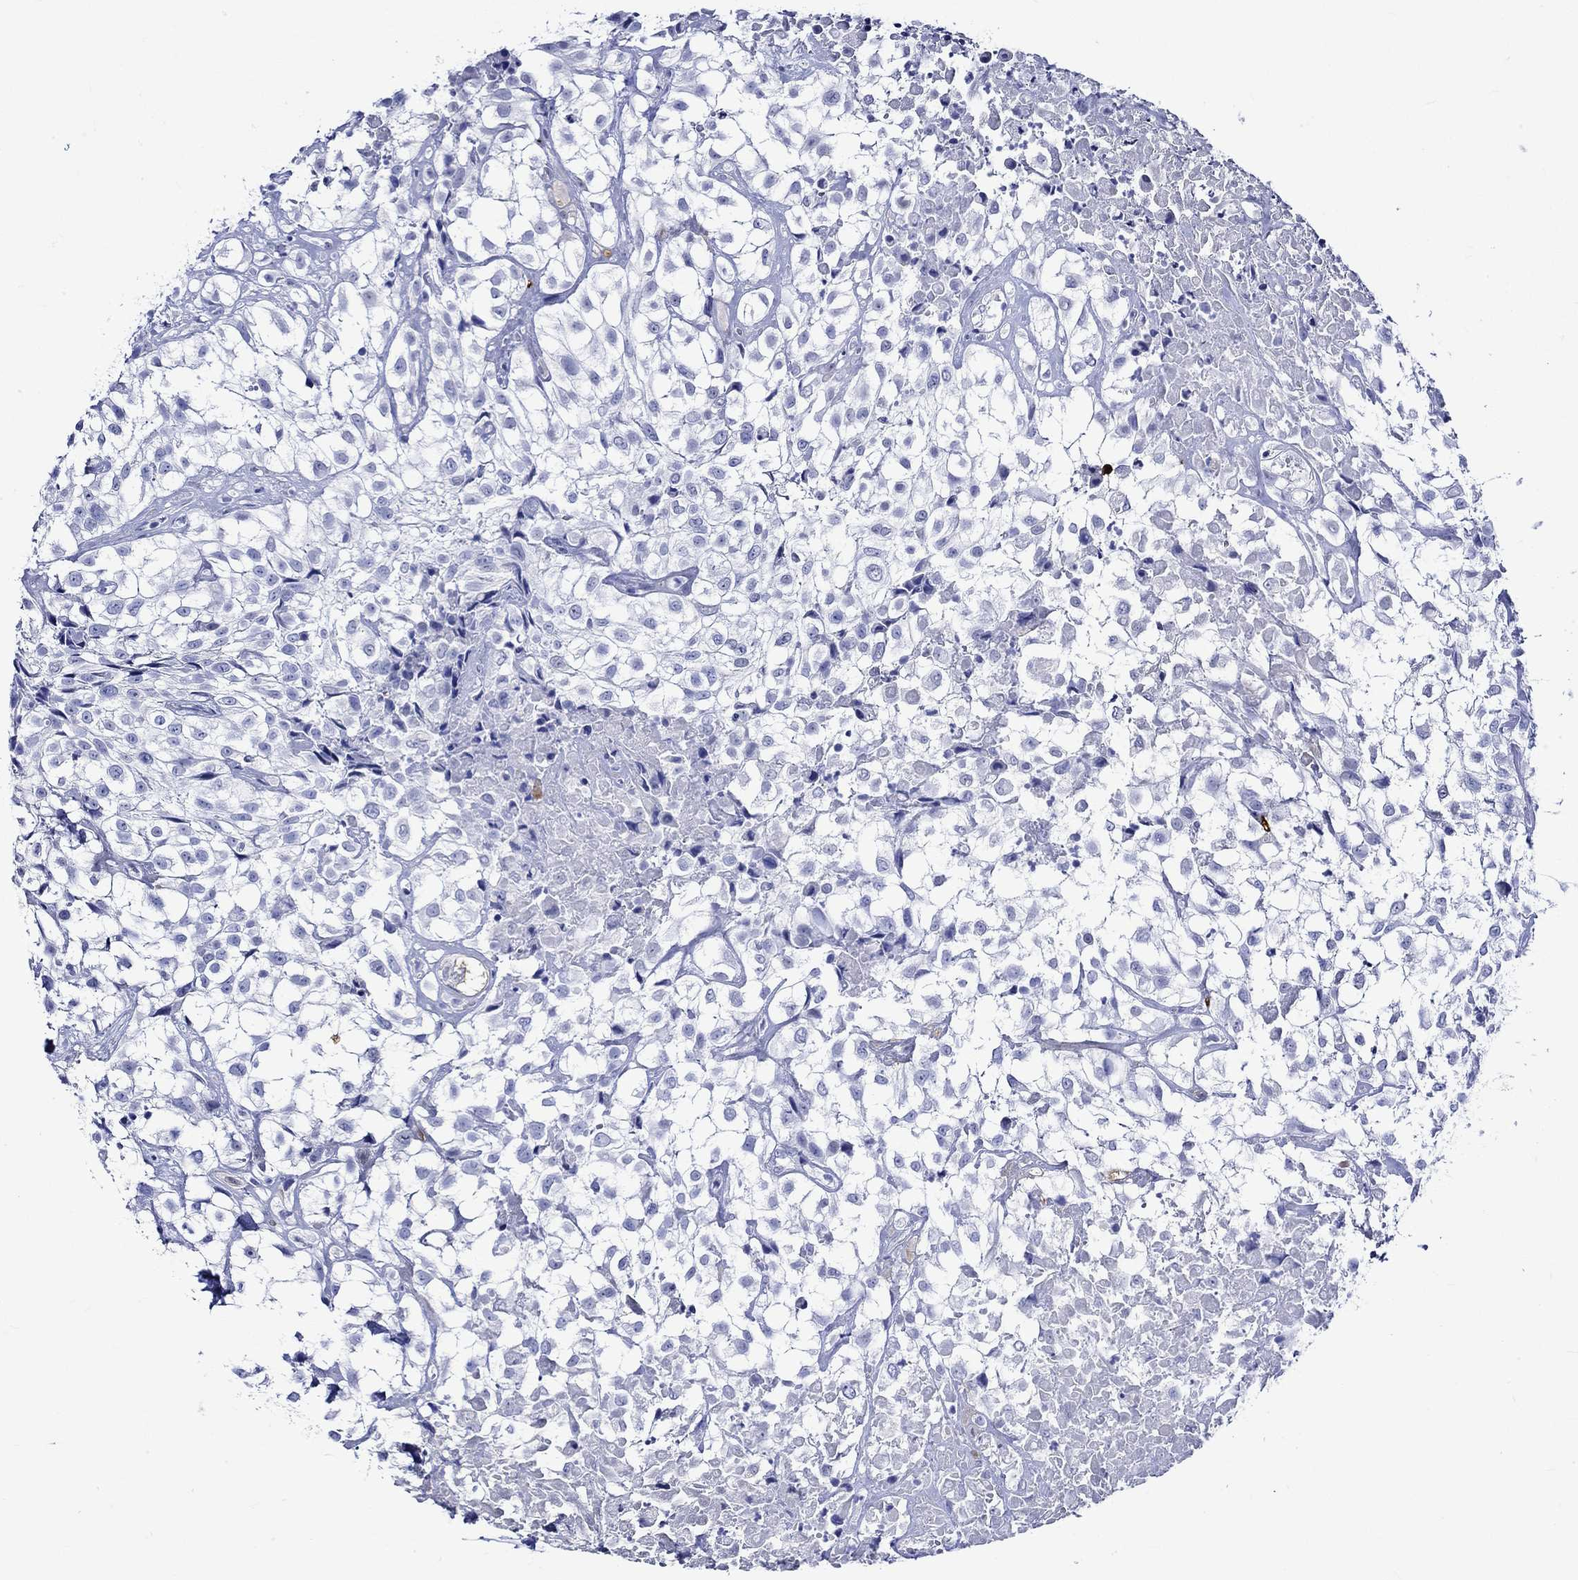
{"staining": {"intensity": "negative", "quantity": "none", "location": "none"}, "tissue": "urothelial cancer", "cell_type": "Tumor cells", "image_type": "cancer", "snomed": [{"axis": "morphology", "description": "Urothelial carcinoma, High grade"}, {"axis": "topography", "description": "Urinary bladder"}], "caption": "Immunohistochemistry of urothelial cancer reveals no positivity in tumor cells. Nuclei are stained in blue.", "gene": "CRYAB", "patient": {"sex": "male", "age": 56}}